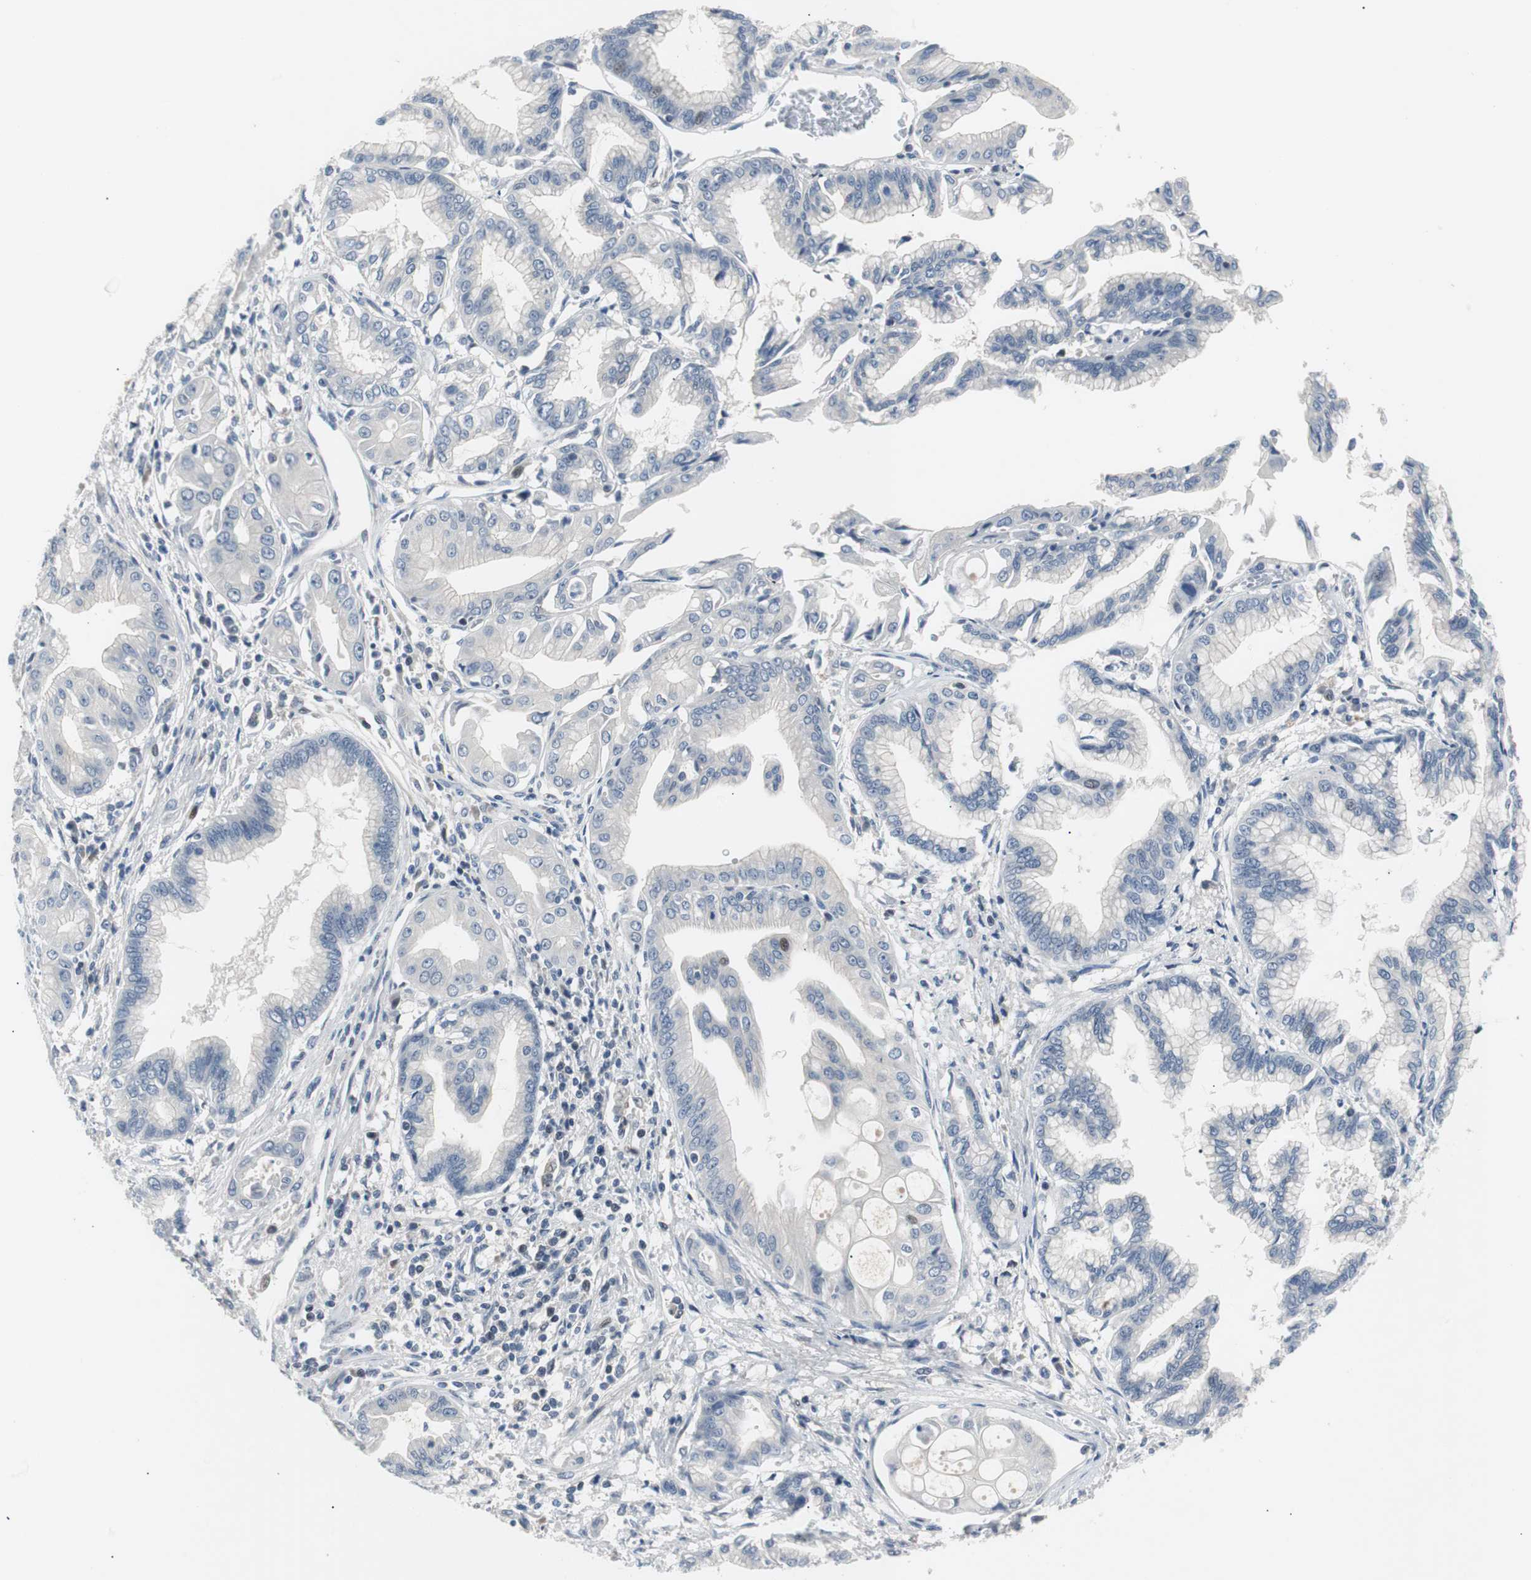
{"staining": {"intensity": "negative", "quantity": "none", "location": "none"}, "tissue": "pancreatic cancer", "cell_type": "Tumor cells", "image_type": "cancer", "snomed": [{"axis": "morphology", "description": "Adenocarcinoma, NOS"}, {"axis": "topography", "description": "Pancreas"}], "caption": "Tumor cells show no significant protein expression in pancreatic cancer.", "gene": "MAP2K4", "patient": {"sex": "female", "age": 64}}